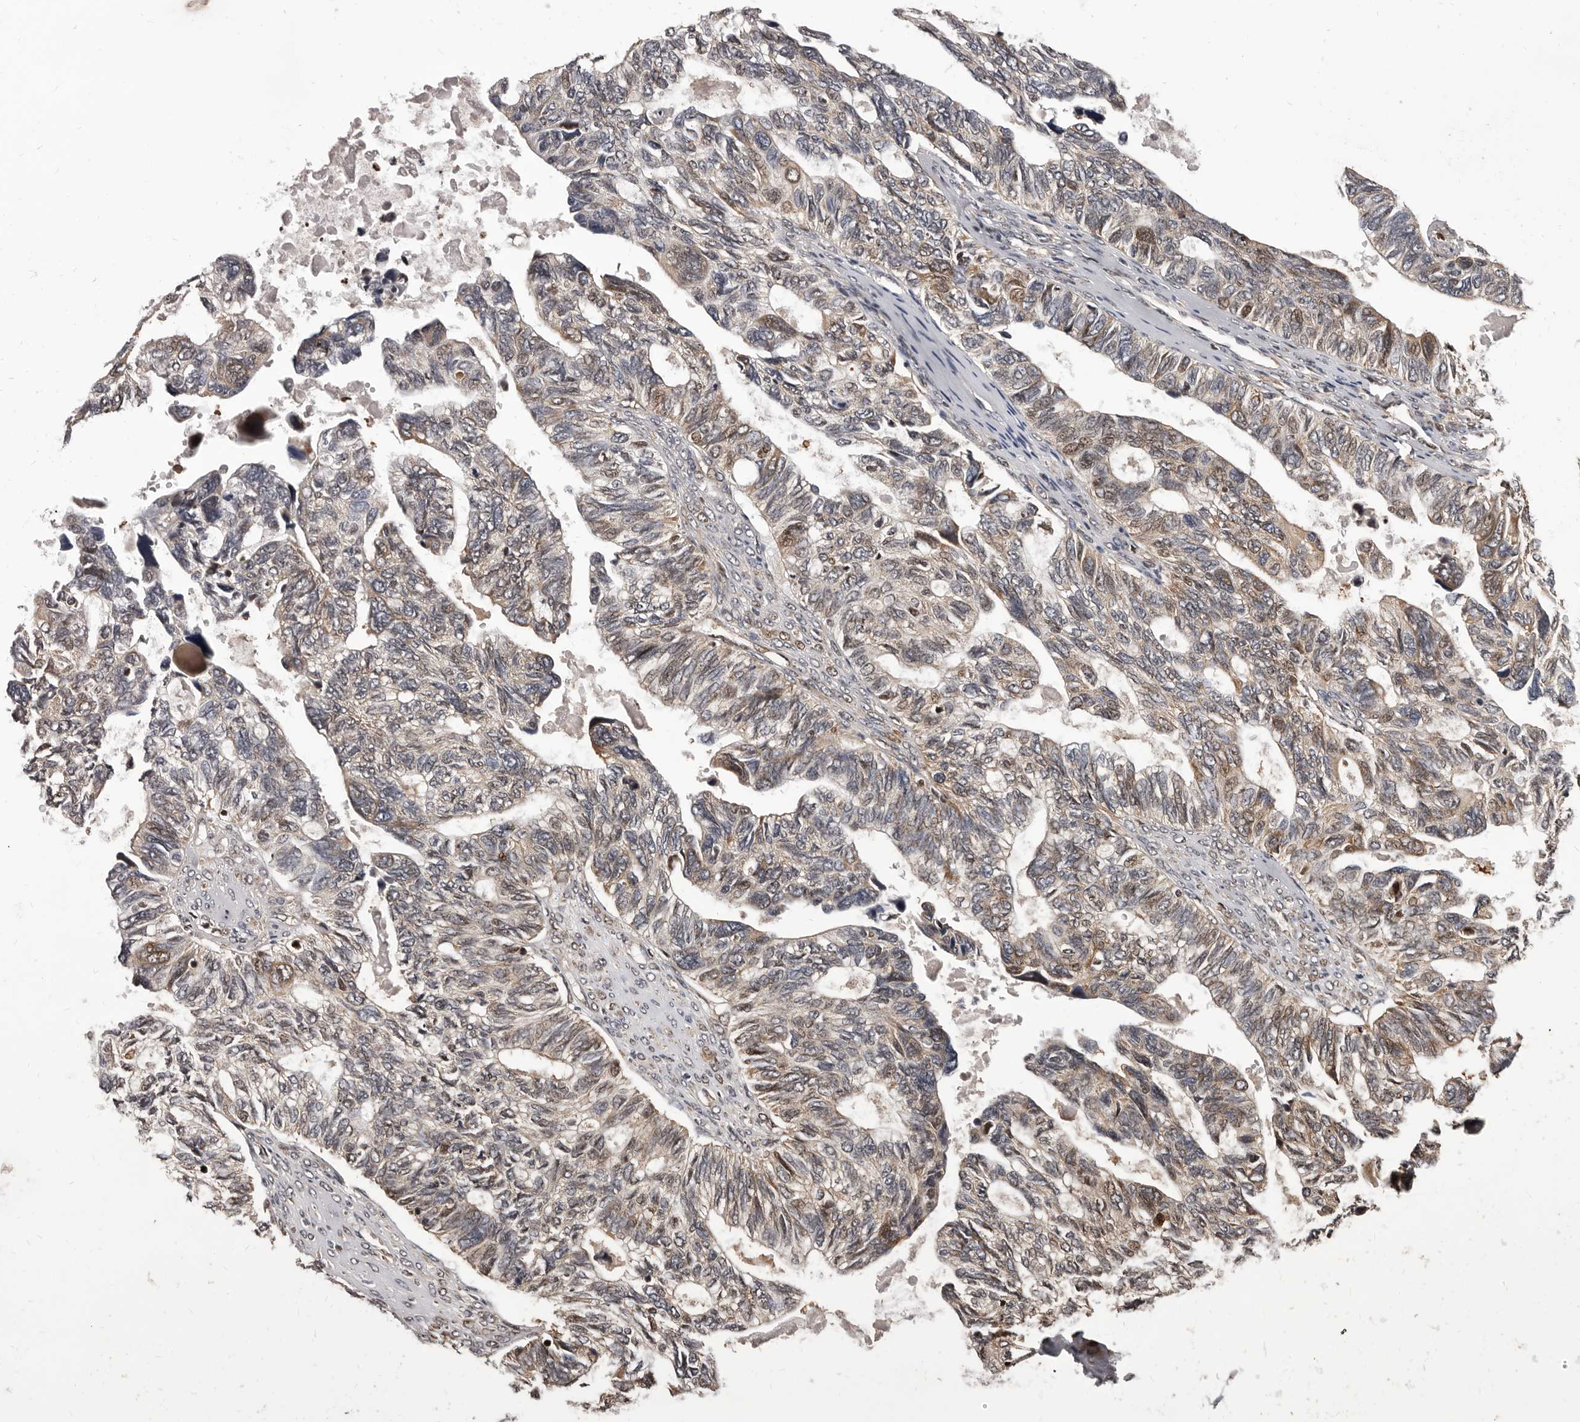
{"staining": {"intensity": "weak", "quantity": "25%-75%", "location": "cytoplasmic/membranous,nuclear"}, "tissue": "ovarian cancer", "cell_type": "Tumor cells", "image_type": "cancer", "snomed": [{"axis": "morphology", "description": "Cystadenocarcinoma, serous, NOS"}, {"axis": "topography", "description": "Ovary"}], "caption": "Immunohistochemical staining of ovarian serous cystadenocarcinoma demonstrates low levels of weak cytoplasmic/membranous and nuclear staining in about 25%-75% of tumor cells.", "gene": "MAP3K14", "patient": {"sex": "female", "age": 79}}